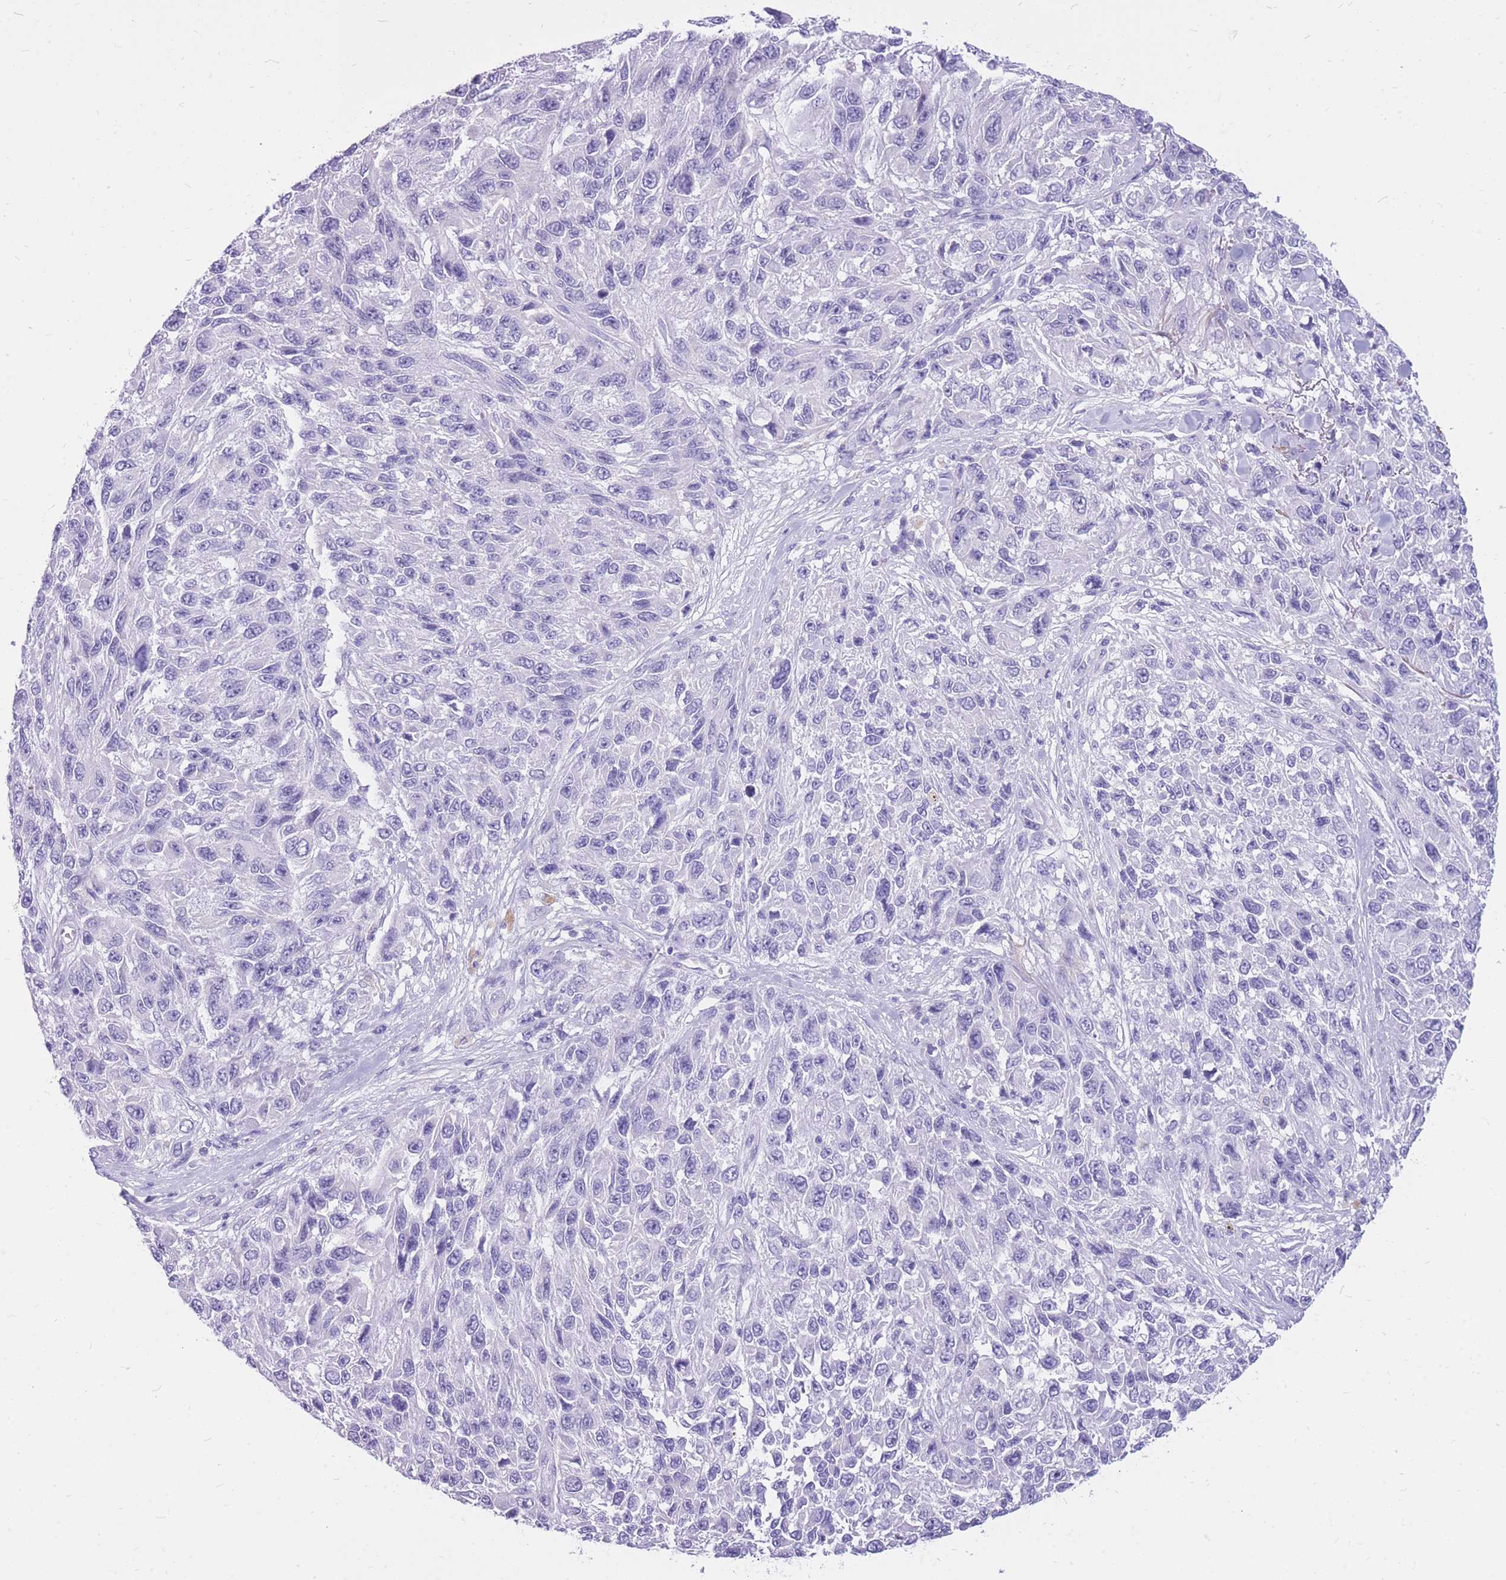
{"staining": {"intensity": "negative", "quantity": "none", "location": "none"}, "tissue": "melanoma", "cell_type": "Tumor cells", "image_type": "cancer", "snomed": [{"axis": "morphology", "description": "Malignant melanoma, NOS"}, {"axis": "topography", "description": "Skin"}], "caption": "Protein analysis of malignant melanoma exhibits no significant positivity in tumor cells. (DAB (3,3'-diaminobenzidine) IHC visualized using brightfield microscopy, high magnification).", "gene": "CYP21A2", "patient": {"sex": "female", "age": 96}}